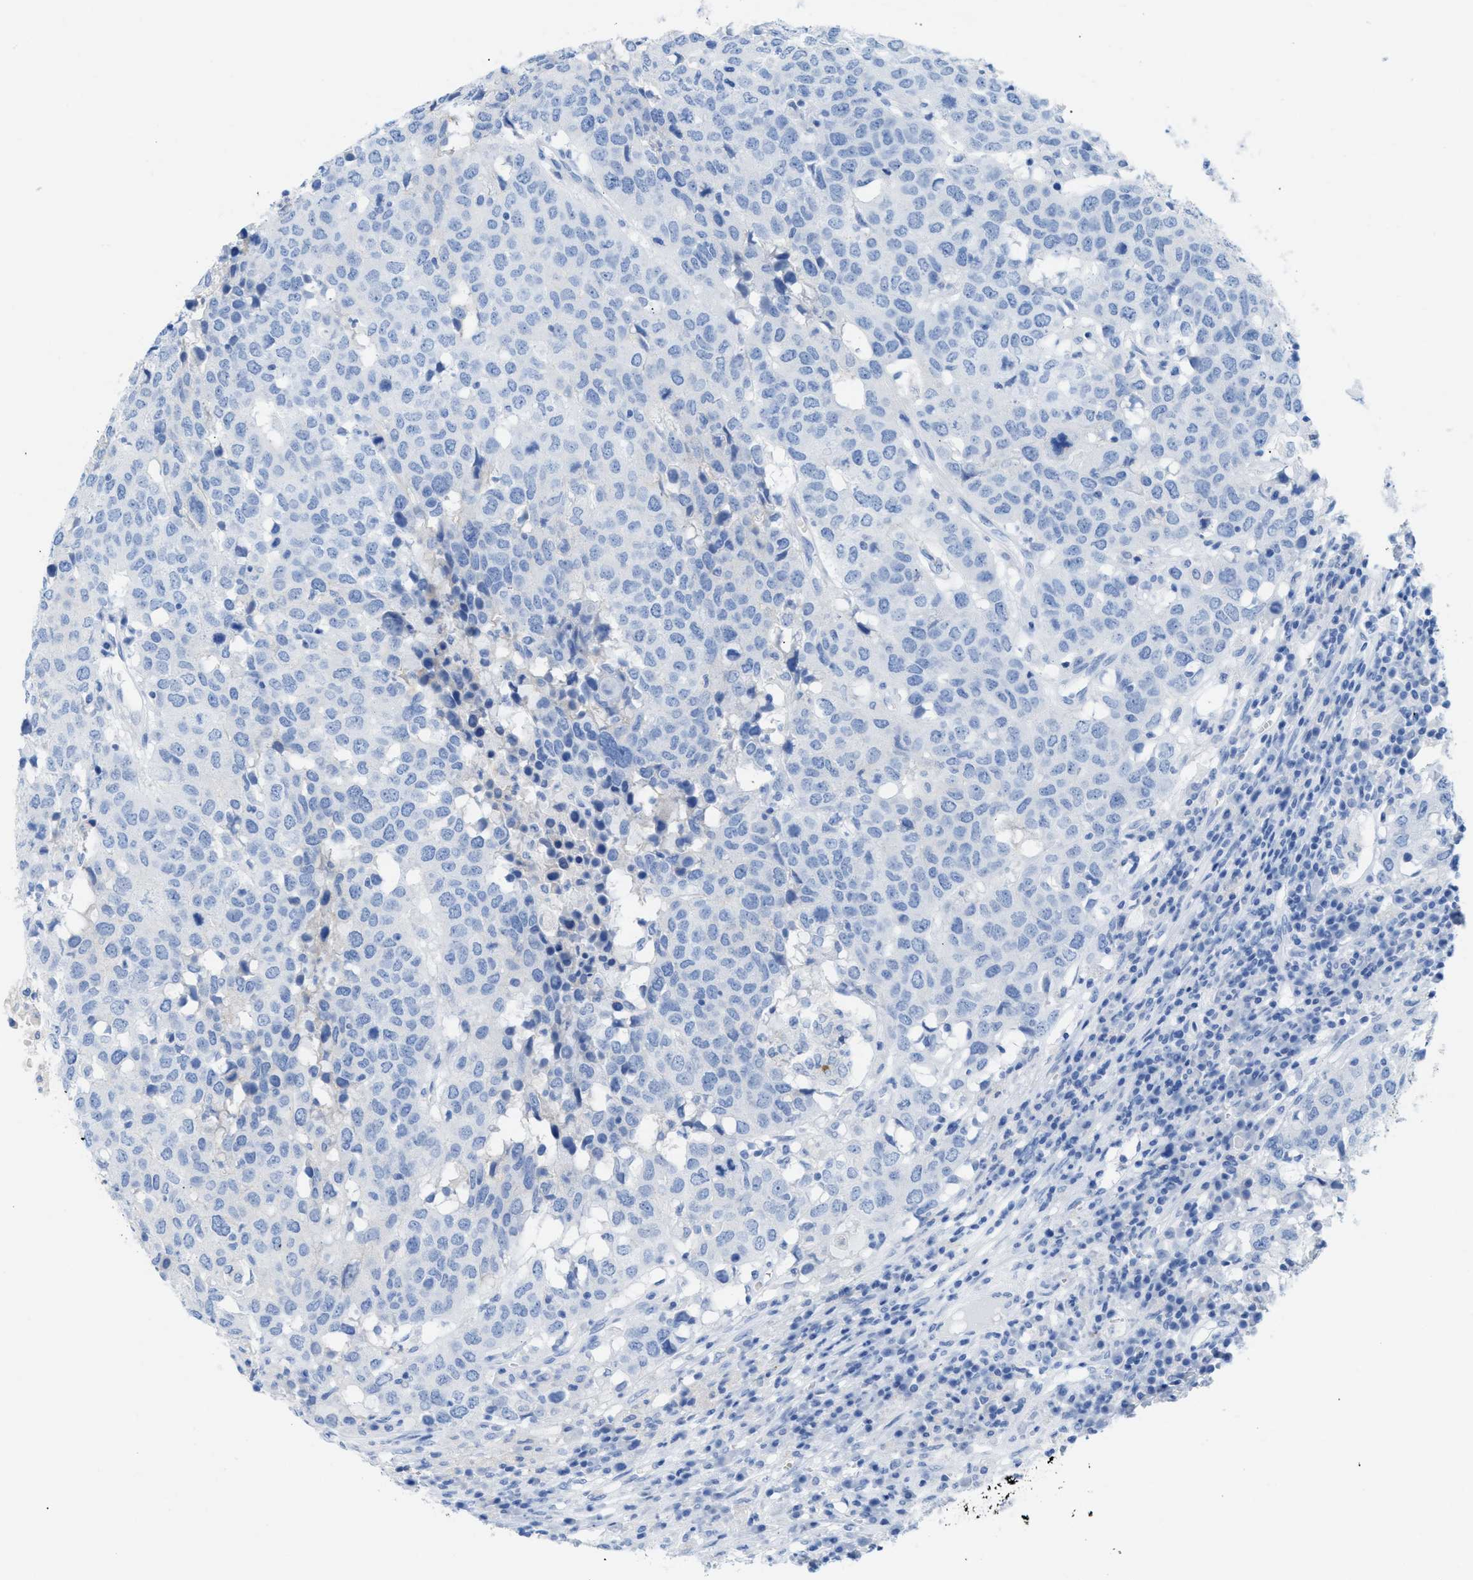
{"staining": {"intensity": "negative", "quantity": "none", "location": "none"}, "tissue": "head and neck cancer", "cell_type": "Tumor cells", "image_type": "cancer", "snomed": [{"axis": "morphology", "description": "Squamous cell carcinoma, NOS"}, {"axis": "topography", "description": "Head-Neck"}], "caption": "Head and neck cancer (squamous cell carcinoma) was stained to show a protein in brown. There is no significant positivity in tumor cells.", "gene": "ANKFN1", "patient": {"sex": "male", "age": 66}}